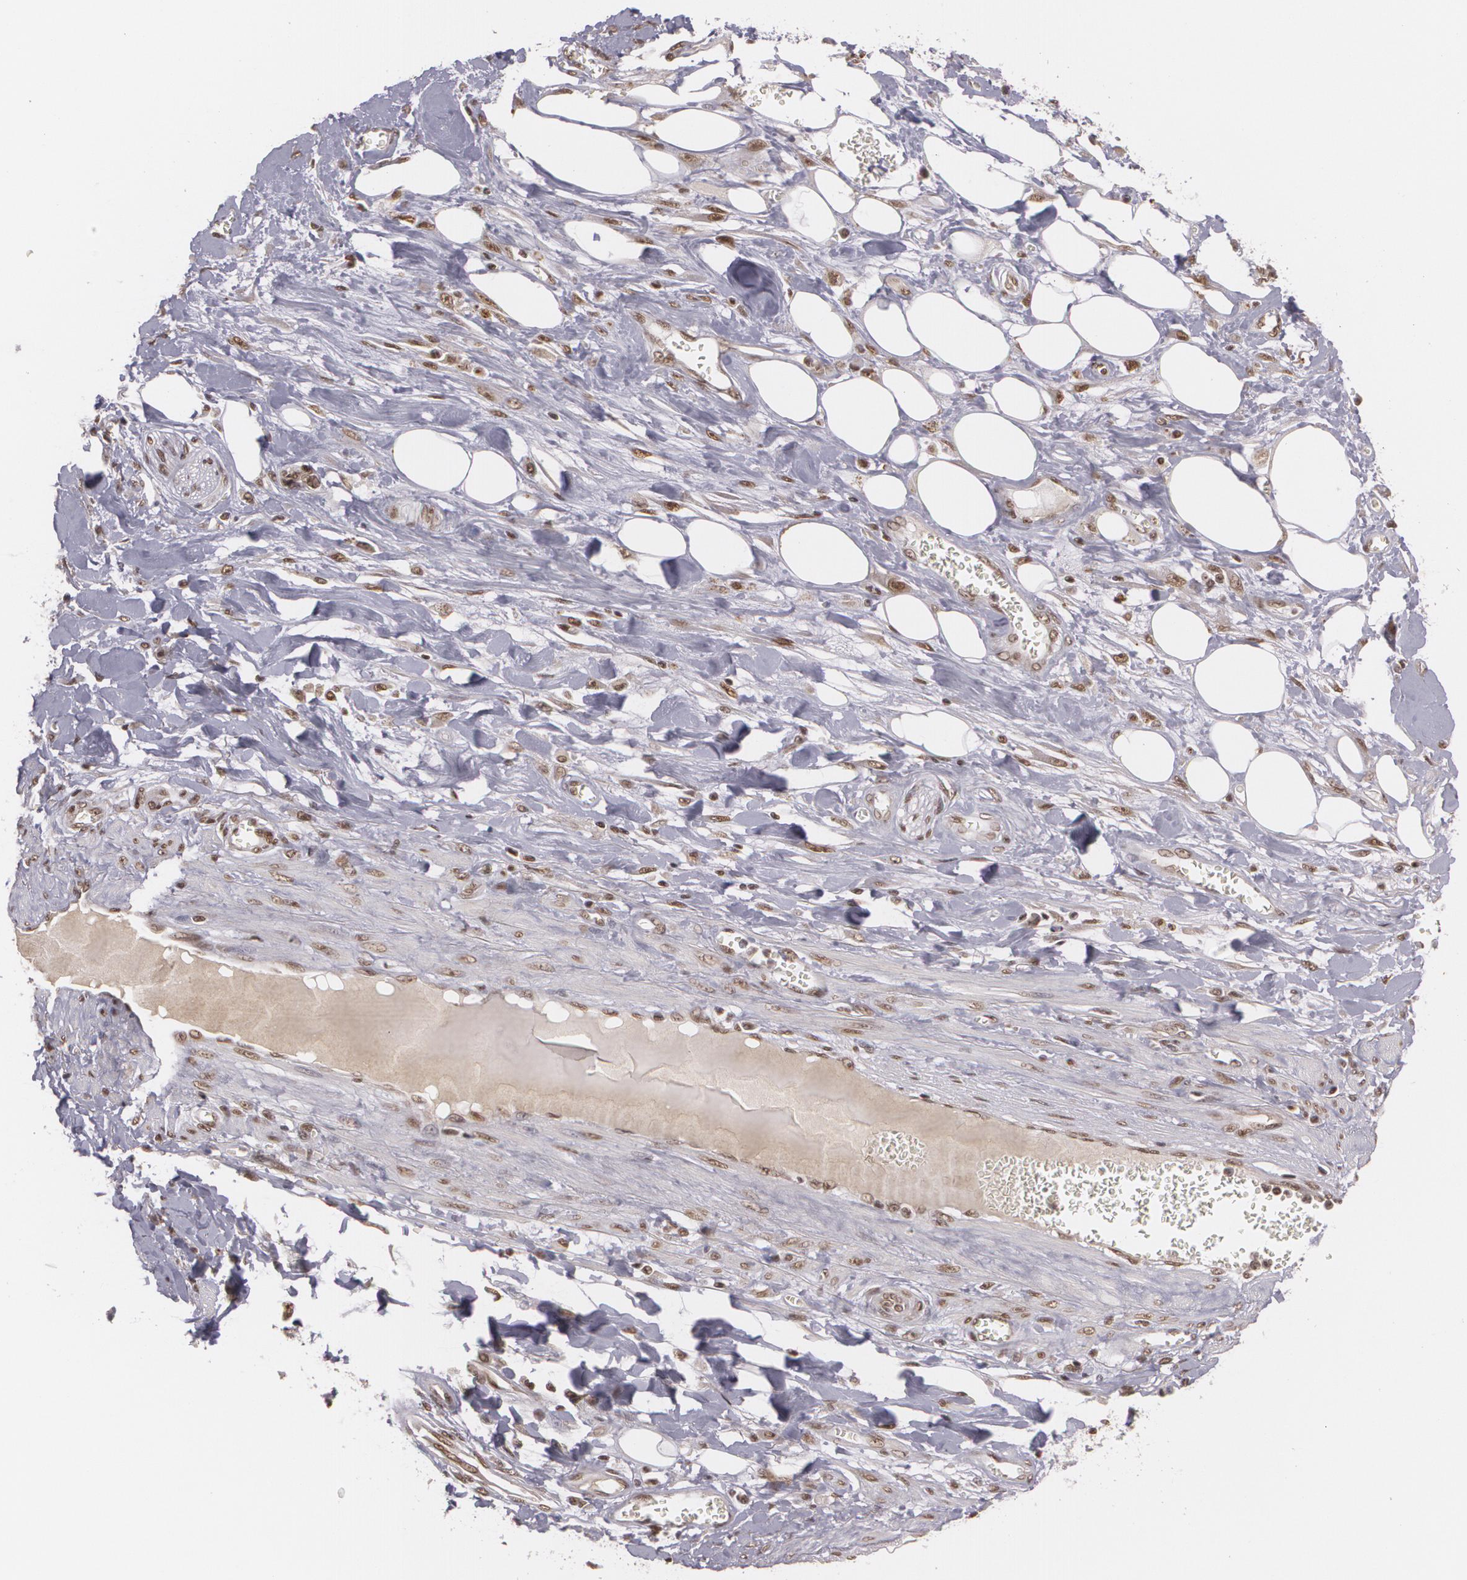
{"staining": {"intensity": "moderate", "quantity": ">75%", "location": "cytoplasmic/membranous,nuclear"}, "tissue": "pancreatic cancer", "cell_type": "Tumor cells", "image_type": "cancer", "snomed": [{"axis": "morphology", "description": "Adenocarcinoma, NOS"}, {"axis": "topography", "description": "Pancreas"}], "caption": "This histopathology image displays IHC staining of human pancreatic adenocarcinoma, with medium moderate cytoplasmic/membranous and nuclear positivity in about >75% of tumor cells.", "gene": "RXRB", "patient": {"sex": "male", "age": 69}}